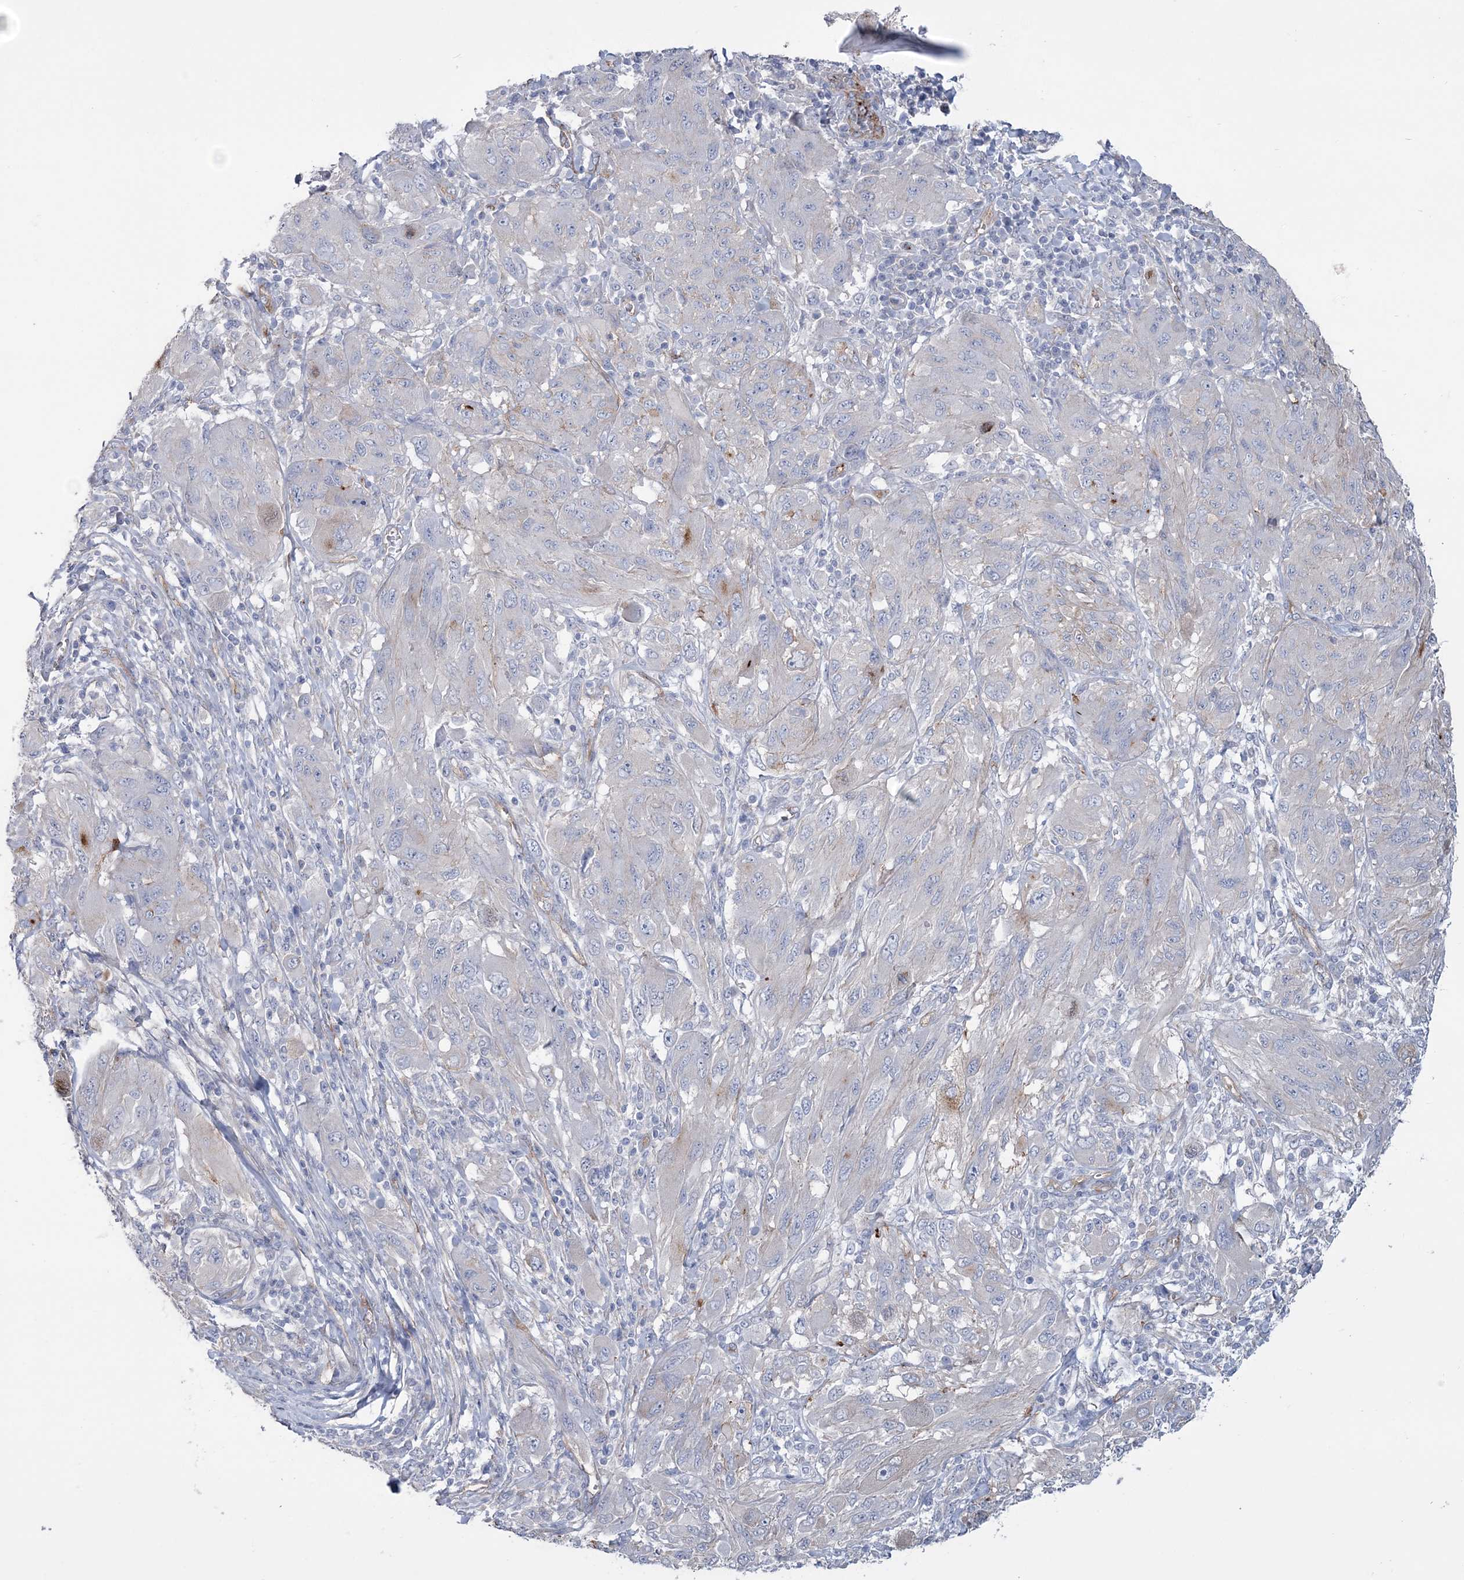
{"staining": {"intensity": "negative", "quantity": "none", "location": "none"}, "tissue": "melanoma", "cell_type": "Tumor cells", "image_type": "cancer", "snomed": [{"axis": "morphology", "description": "Malignant melanoma, NOS"}, {"axis": "topography", "description": "Skin"}], "caption": "An immunohistochemistry (IHC) photomicrograph of melanoma is shown. There is no staining in tumor cells of melanoma.", "gene": "RAB11FIP5", "patient": {"sex": "female", "age": 91}}